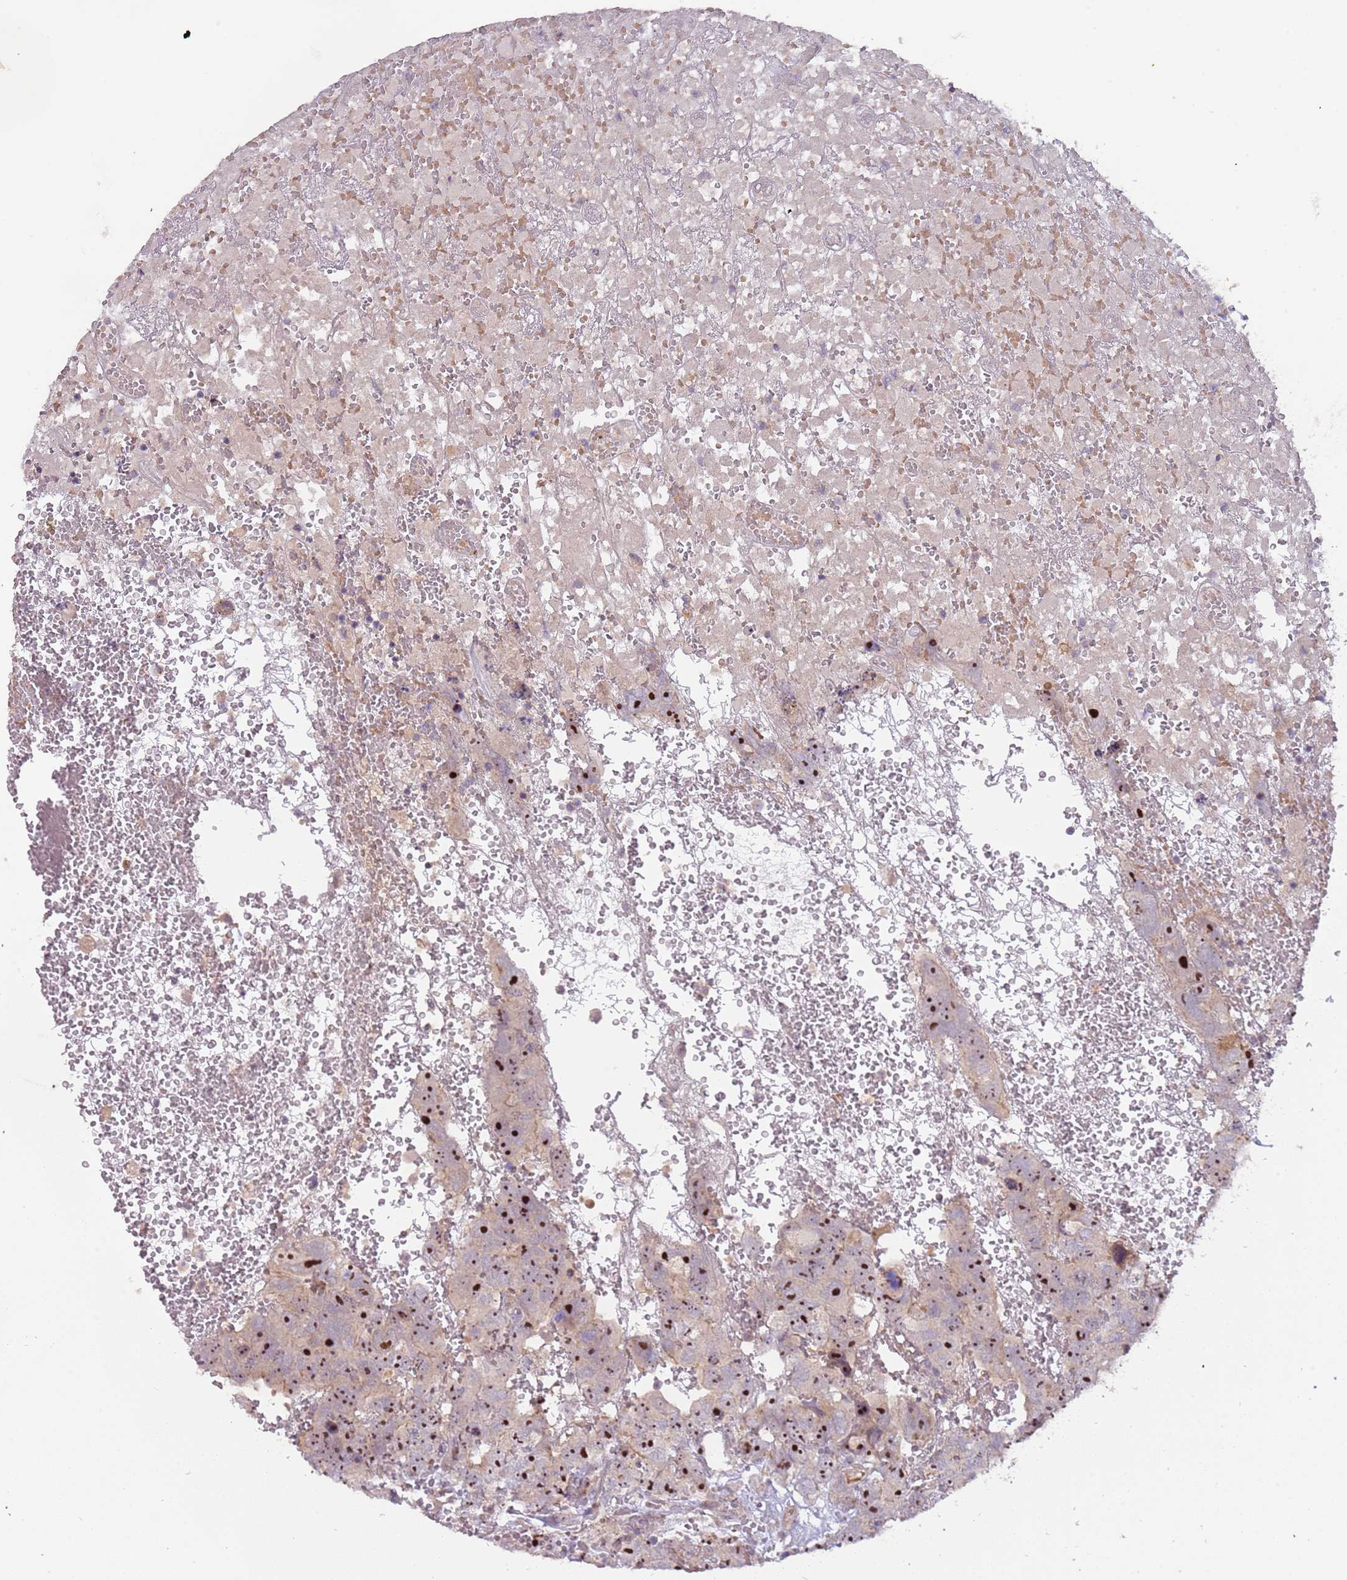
{"staining": {"intensity": "strong", "quantity": ">75%", "location": "nuclear"}, "tissue": "testis cancer", "cell_type": "Tumor cells", "image_type": "cancer", "snomed": [{"axis": "morphology", "description": "Carcinoma, Embryonal, NOS"}, {"axis": "topography", "description": "Testis"}], "caption": "Immunohistochemistry (IHC) staining of testis embryonal carcinoma, which demonstrates high levels of strong nuclear staining in approximately >75% of tumor cells indicating strong nuclear protein expression. The staining was performed using DAB (brown) for protein detection and nuclei were counterstained in hematoxylin (blue).", "gene": "TRAPPC6B", "patient": {"sex": "male", "age": 45}}